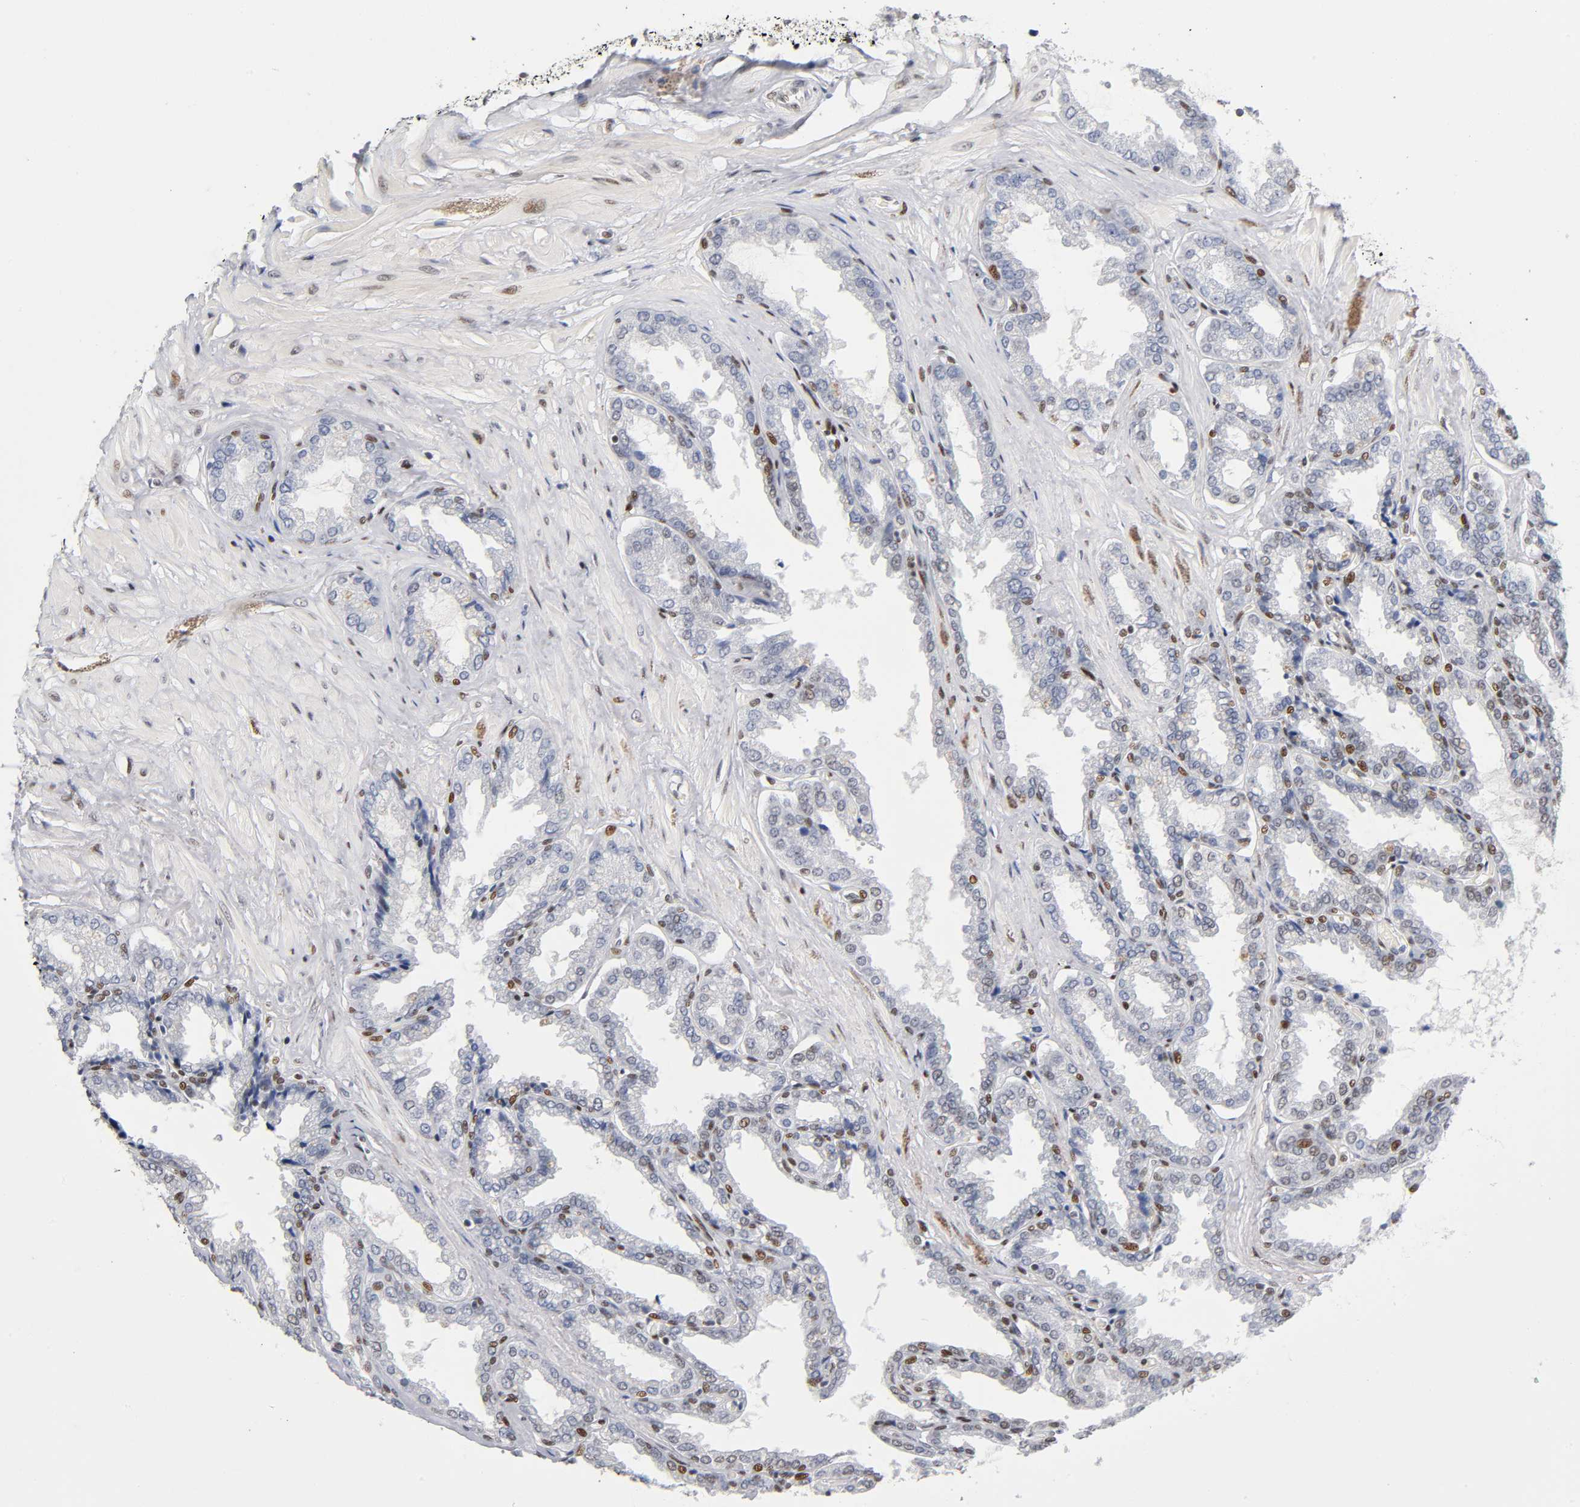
{"staining": {"intensity": "moderate", "quantity": "25%-75%", "location": "nuclear"}, "tissue": "seminal vesicle", "cell_type": "Glandular cells", "image_type": "normal", "snomed": [{"axis": "morphology", "description": "Normal tissue, NOS"}, {"axis": "topography", "description": "Seminal veicle"}], "caption": "The histopathology image reveals staining of normal seminal vesicle, revealing moderate nuclear protein staining (brown color) within glandular cells.", "gene": "SP3", "patient": {"sex": "male", "age": 46}}